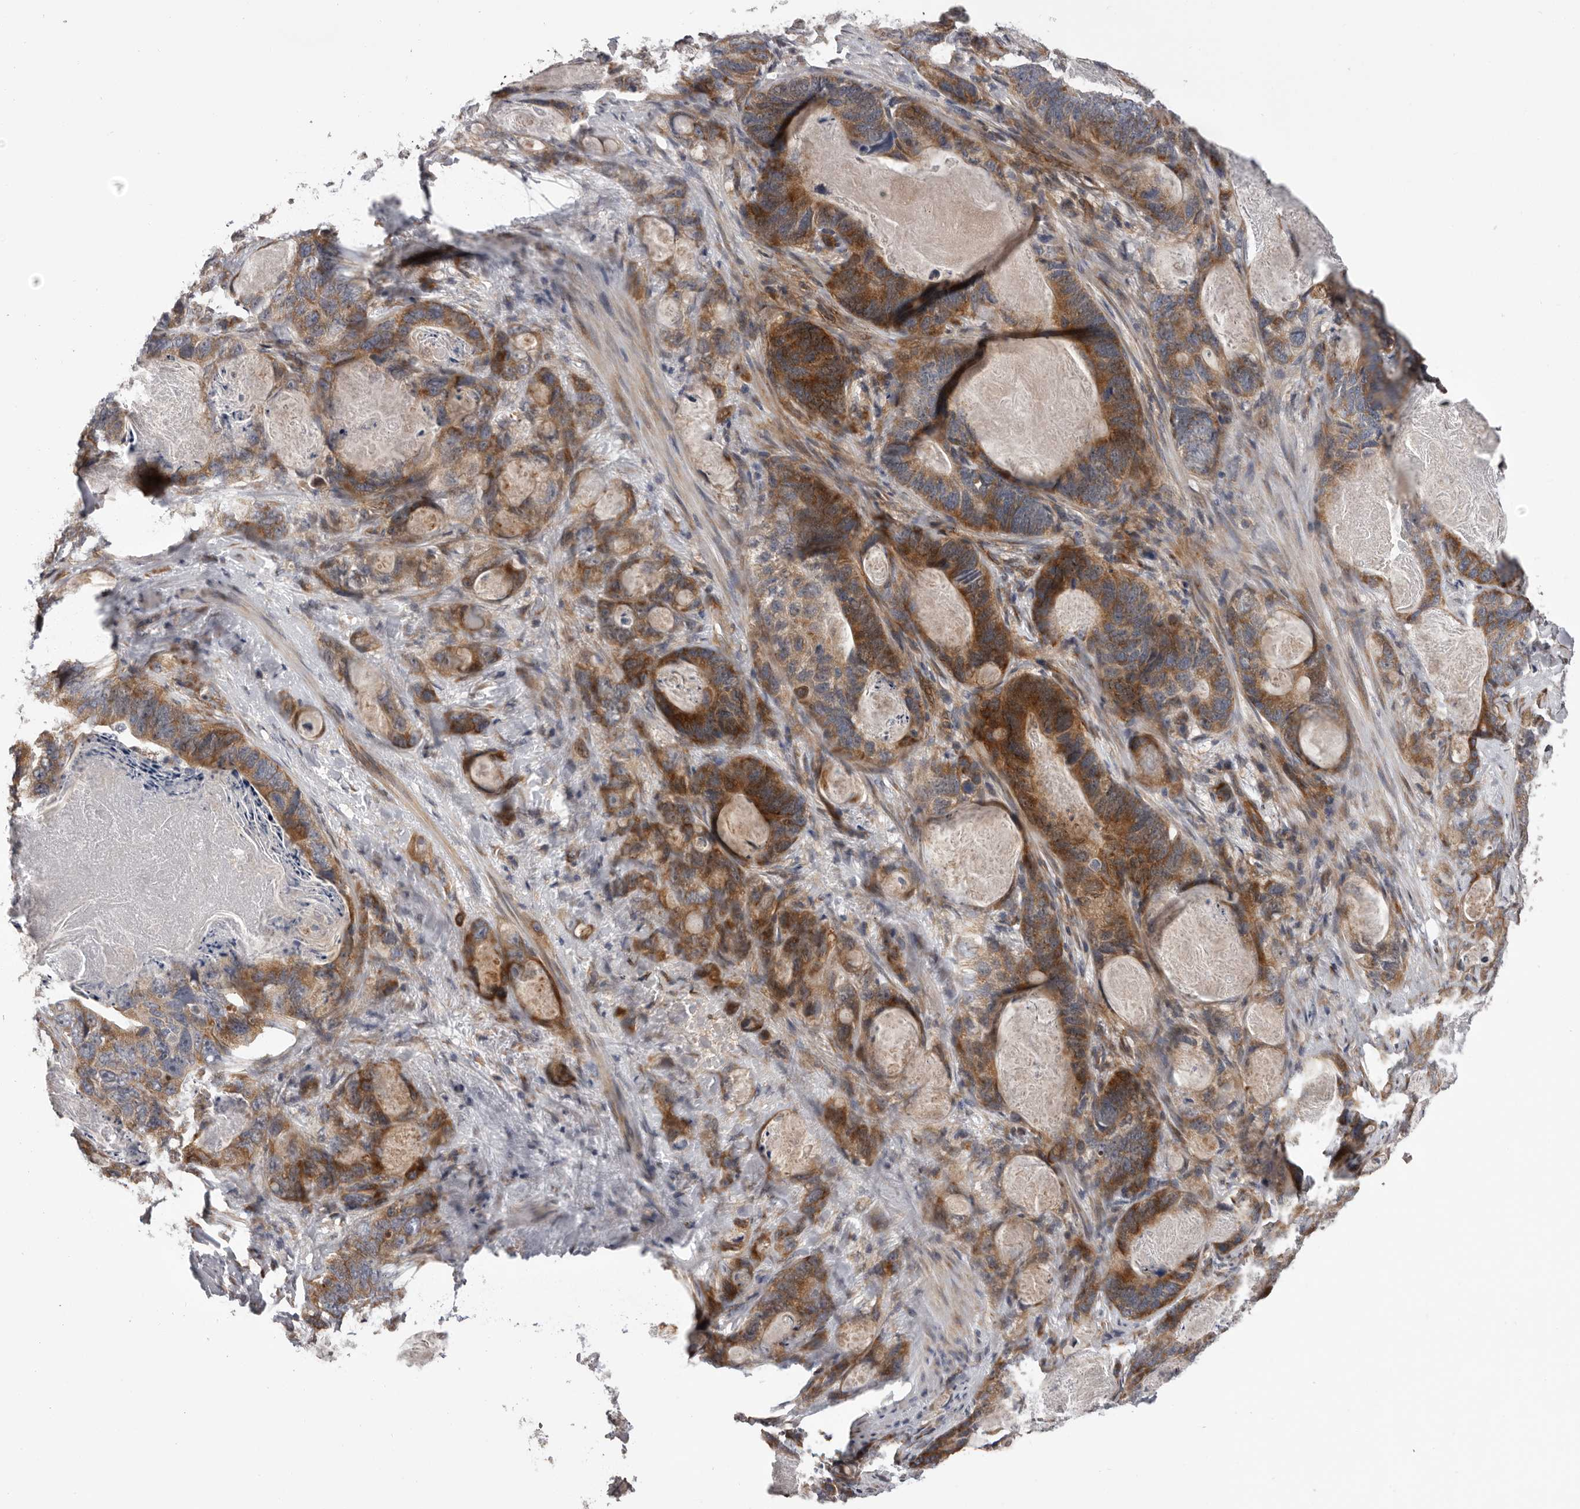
{"staining": {"intensity": "strong", "quantity": ">75%", "location": "cytoplasmic/membranous"}, "tissue": "stomach cancer", "cell_type": "Tumor cells", "image_type": "cancer", "snomed": [{"axis": "morphology", "description": "Normal tissue, NOS"}, {"axis": "morphology", "description": "Adenocarcinoma, NOS"}, {"axis": "topography", "description": "Stomach"}], "caption": "Immunohistochemical staining of stomach cancer demonstrates strong cytoplasmic/membranous protein staining in about >75% of tumor cells. The staining was performed using DAB, with brown indicating positive protein expression. Nuclei are stained blue with hematoxylin.", "gene": "VPS37A", "patient": {"sex": "female", "age": 89}}